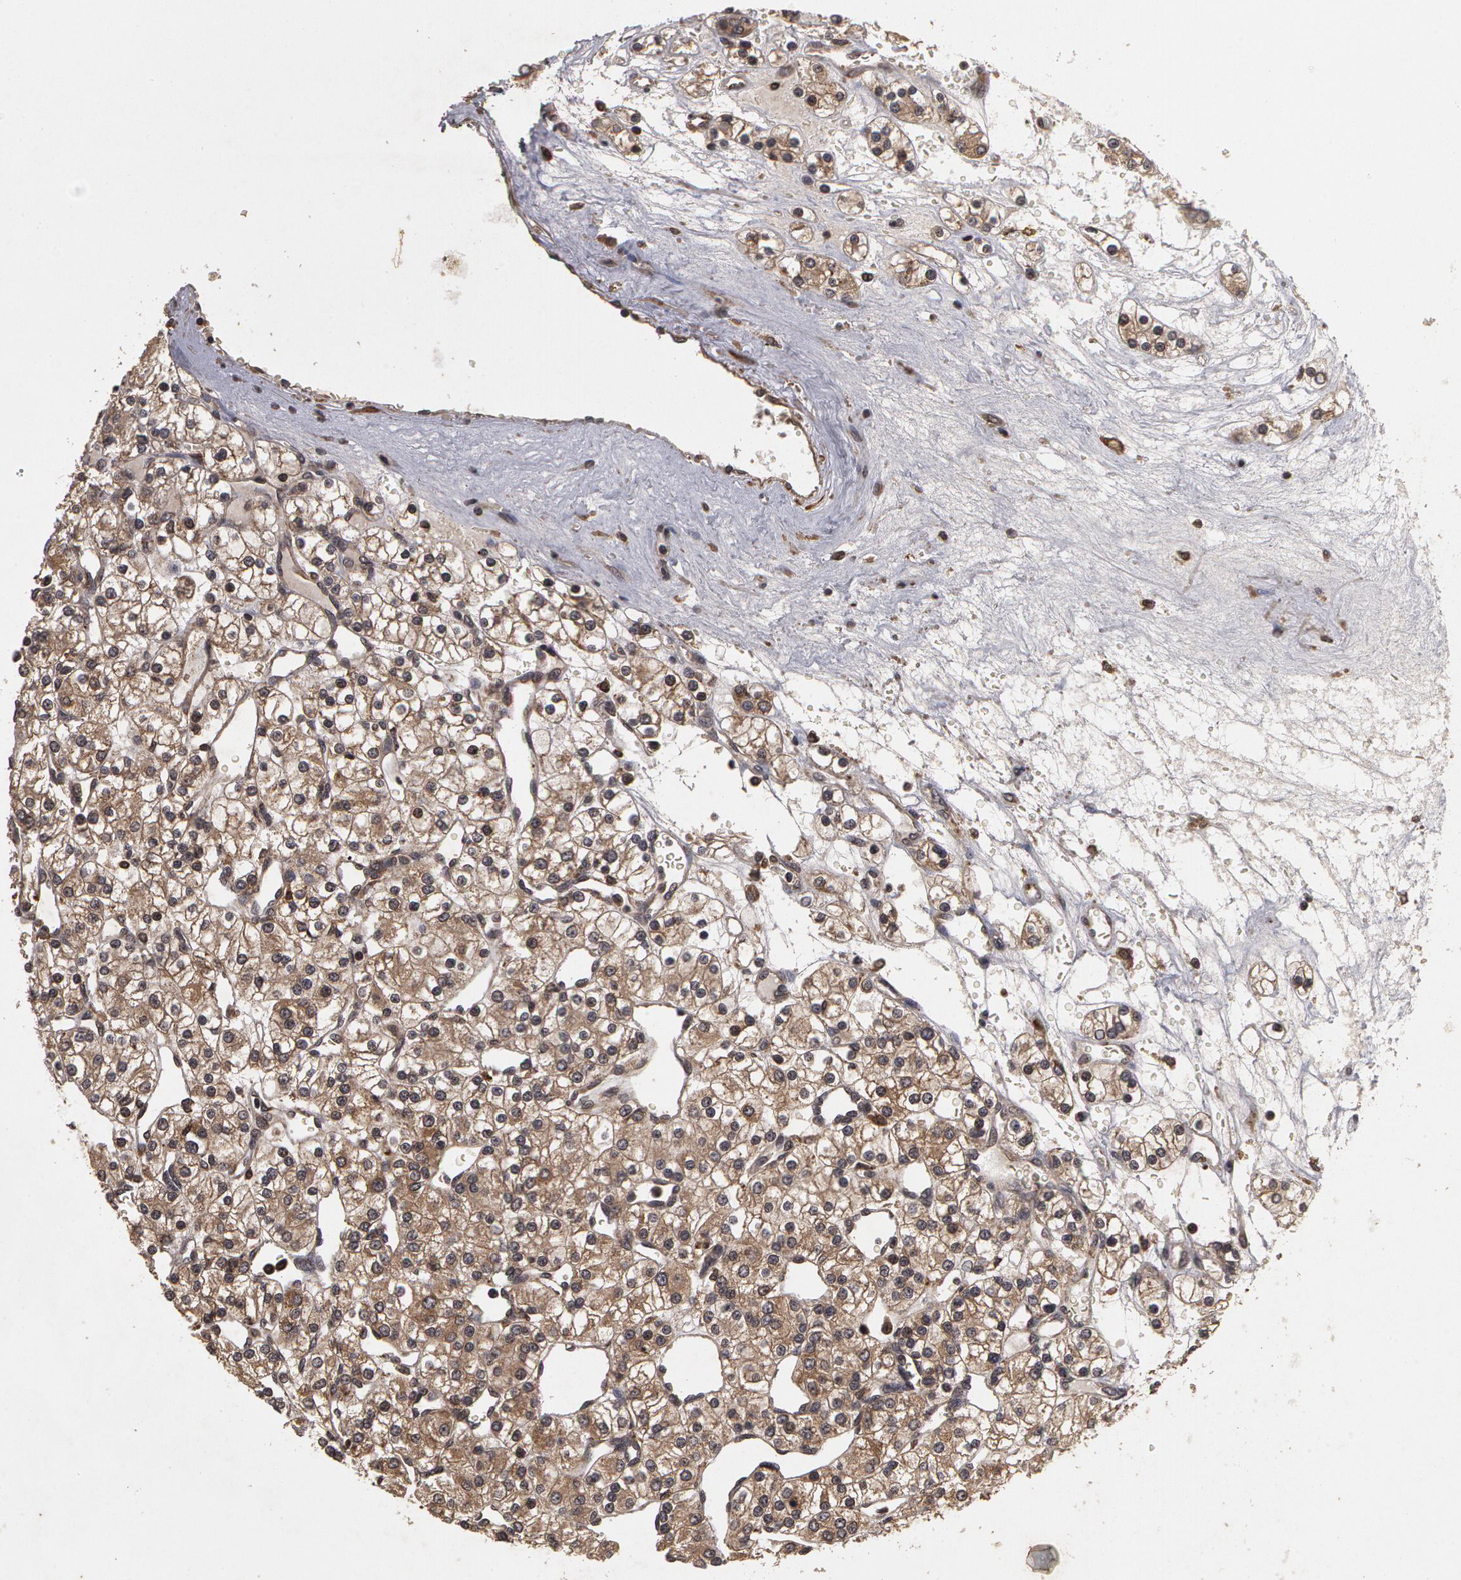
{"staining": {"intensity": "weak", "quantity": "25%-75%", "location": "cytoplasmic/membranous"}, "tissue": "renal cancer", "cell_type": "Tumor cells", "image_type": "cancer", "snomed": [{"axis": "morphology", "description": "Adenocarcinoma, NOS"}, {"axis": "topography", "description": "Kidney"}], "caption": "Renal cancer tissue reveals weak cytoplasmic/membranous positivity in approximately 25%-75% of tumor cells, visualized by immunohistochemistry.", "gene": "CALR", "patient": {"sex": "female", "age": 62}}